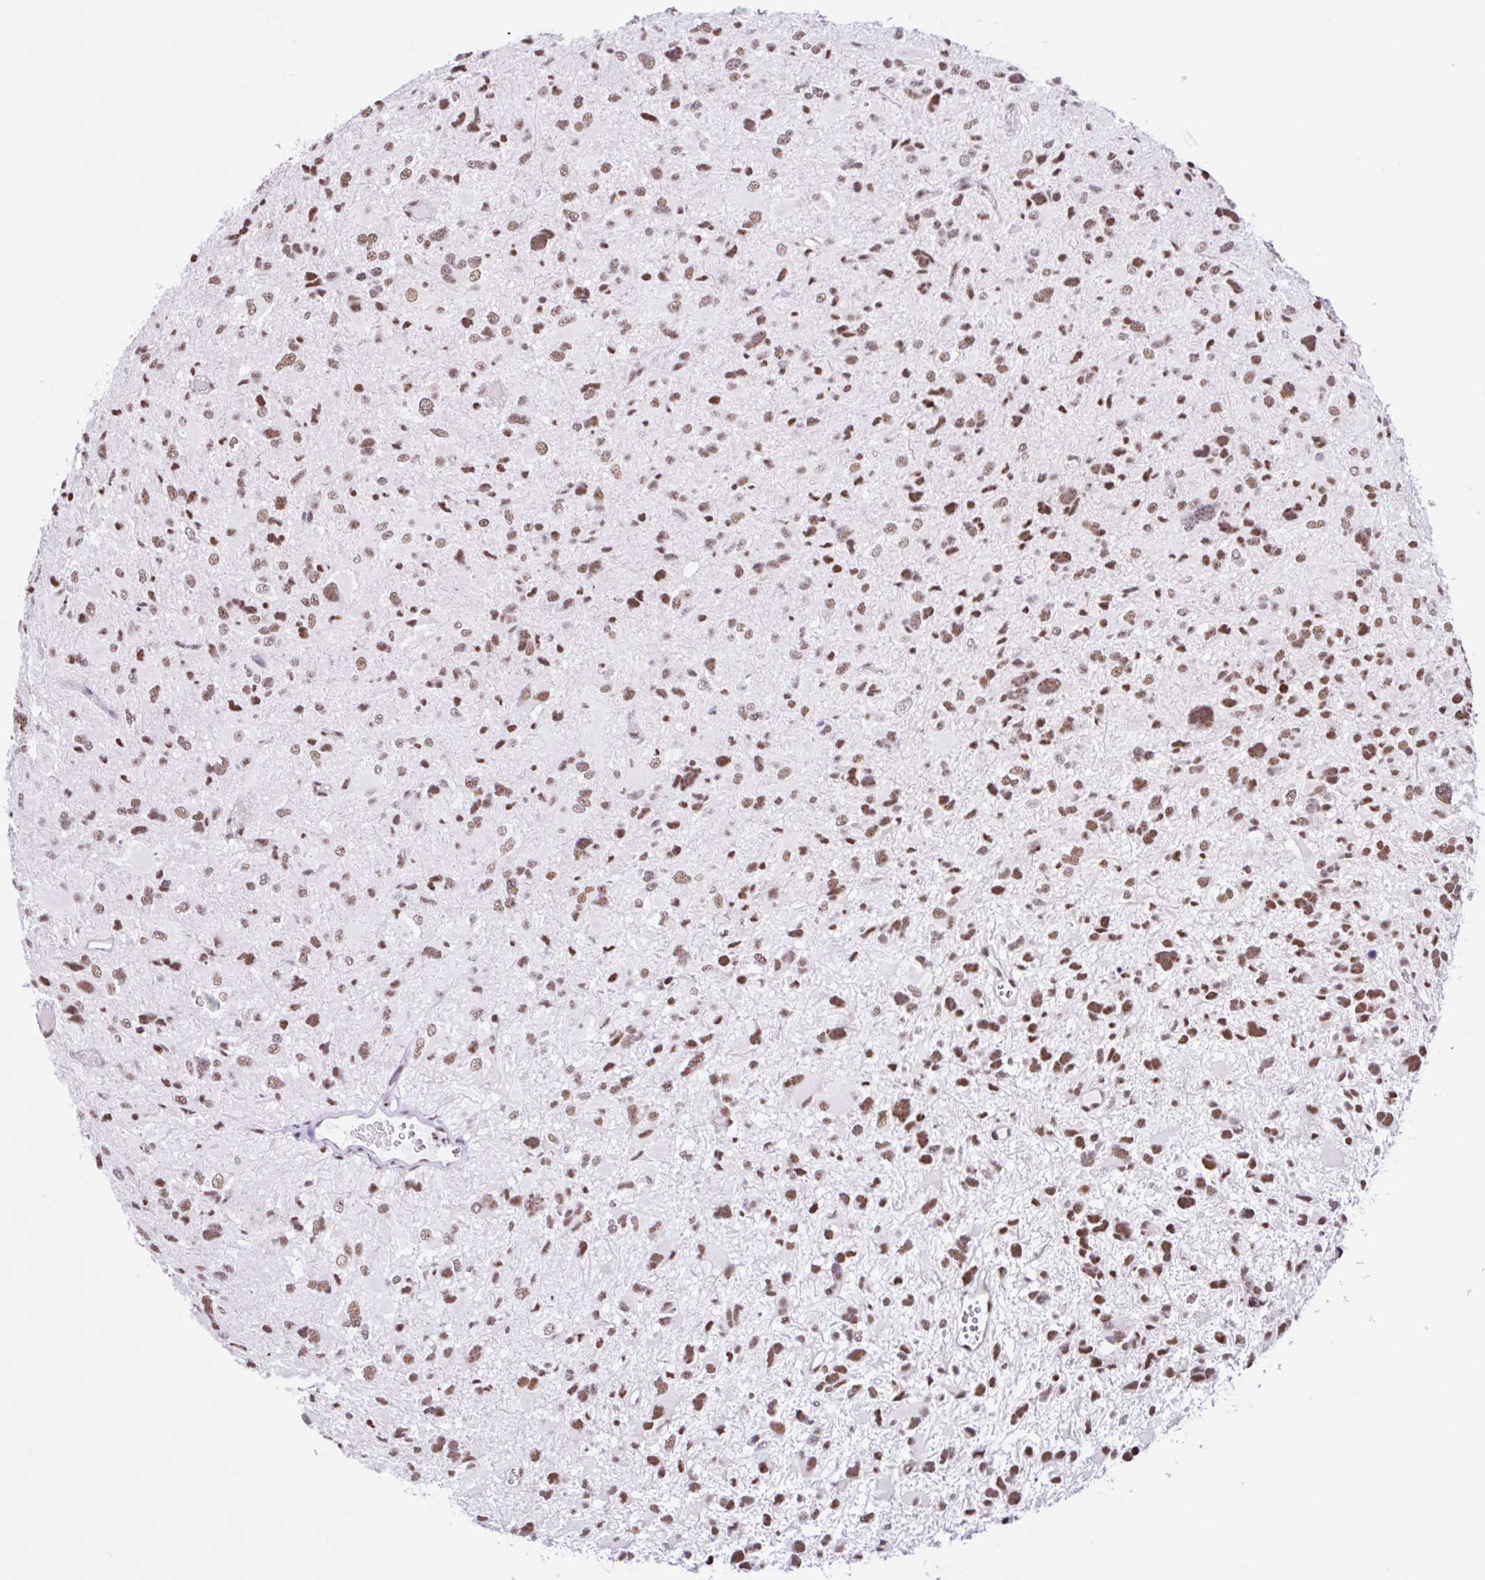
{"staining": {"intensity": "moderate", "quantity": ">75%", "location": "nuclear"}, "tissue": "glioma", "cell_type": "Tumor cells", "image_type": "cancer", "snomed": [{"axis": "morphology", "description": "Glioma, malignant, High grade"}, {"axis": "topography", "description": "Brain"}], "caption": "Immunohistochemical staining of malignant glioma (high-grade) displays medium levels of moderate nuclear protein expression in about >75% of tumor cells.", "gene": "CCDC12", "patient": {"sex": "female", "age": 11}}